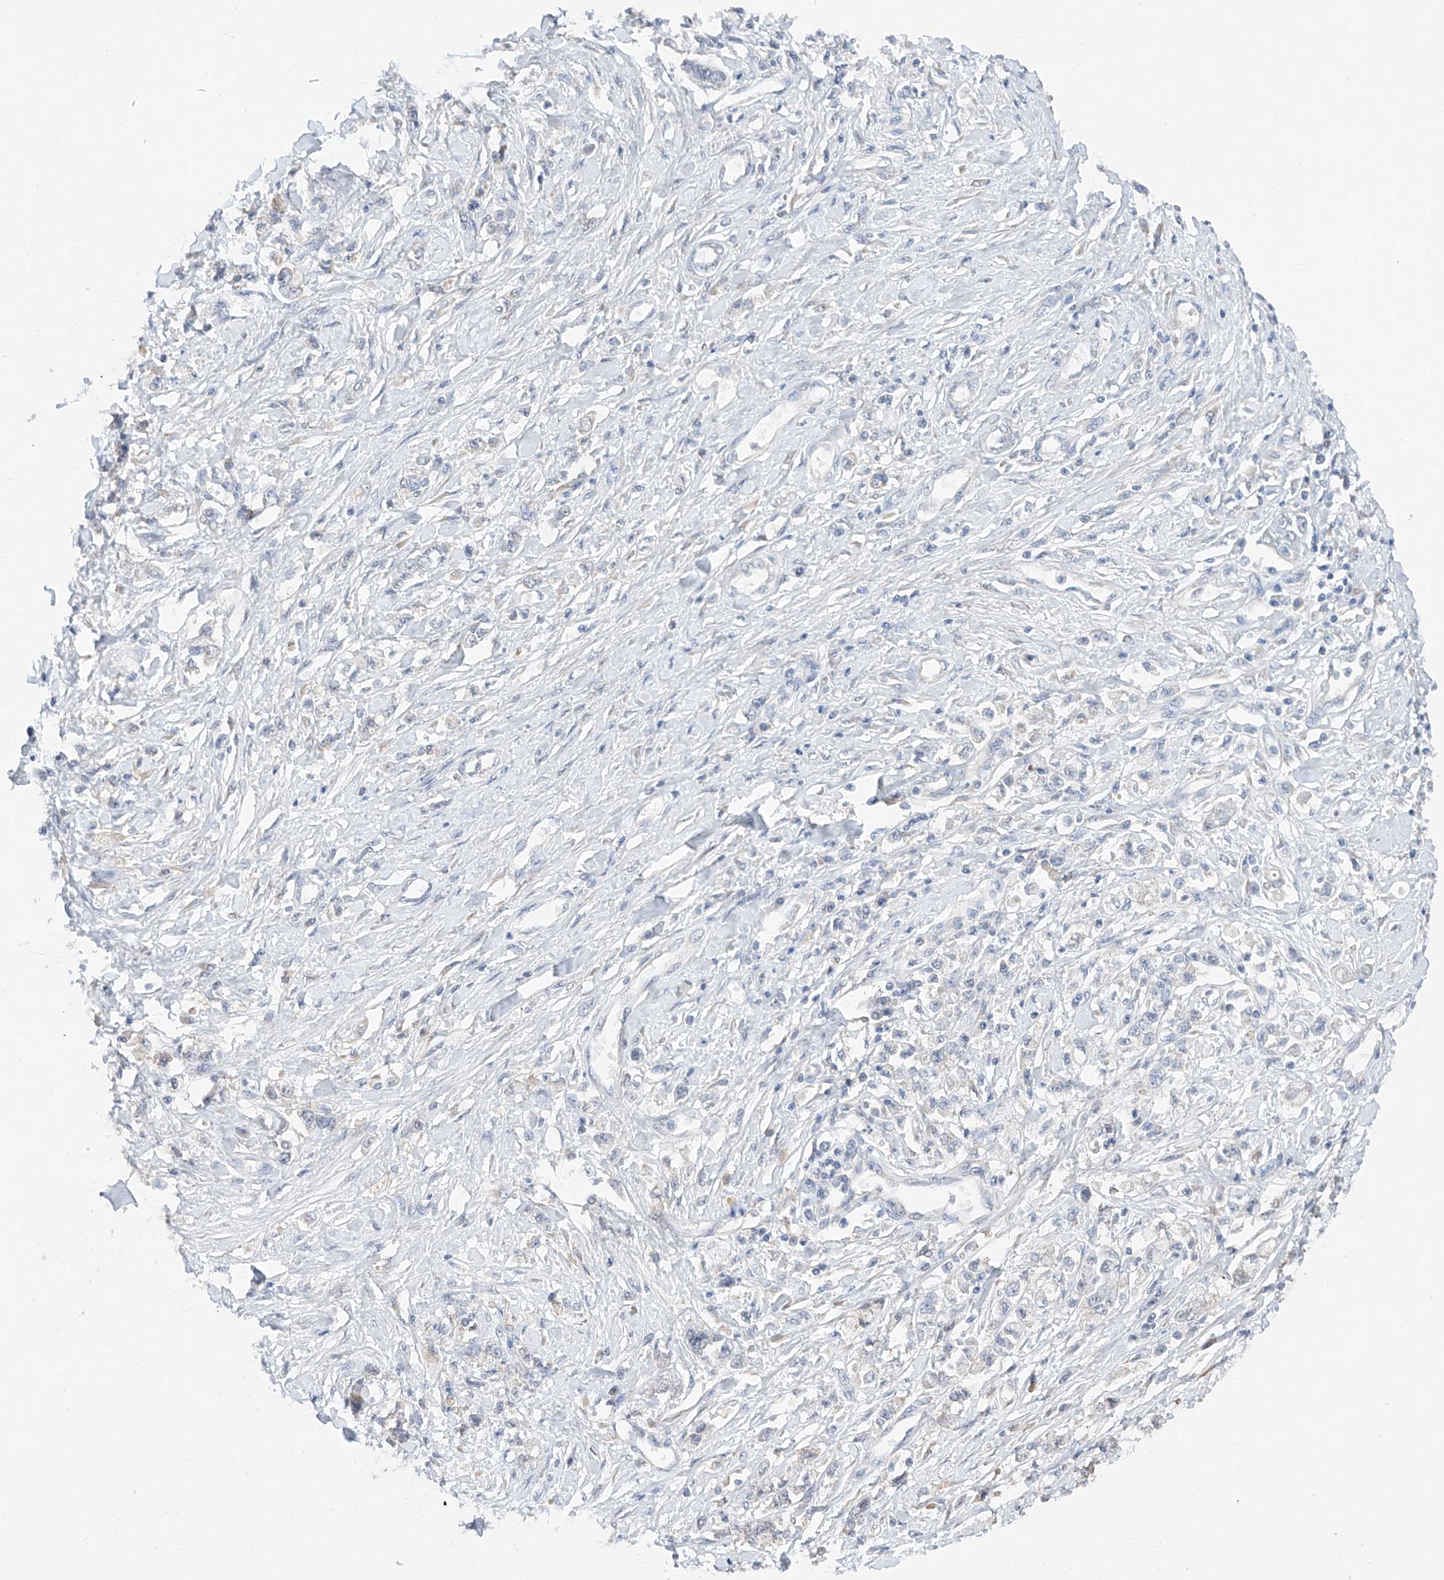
{"staining": {"intensity": "negative", "quantity": "none", "location": "none"}, "tissue": "stomach cancer", "cell_type": "Tumor cells", "image_type": "cancer", "snomed": [{"axis": "morphology", "description": "Adenocarcinoma, NOS"}, {"axis": "topography", "description": "Stomach"}], "caption": "This is an immunohistochemistry histopathology image of human stomach cancer (adenocarcinoma). There is no positivity in tumor cells.", "gene": "FUCA2", "patient": {"sex": "female", "age": 76}}